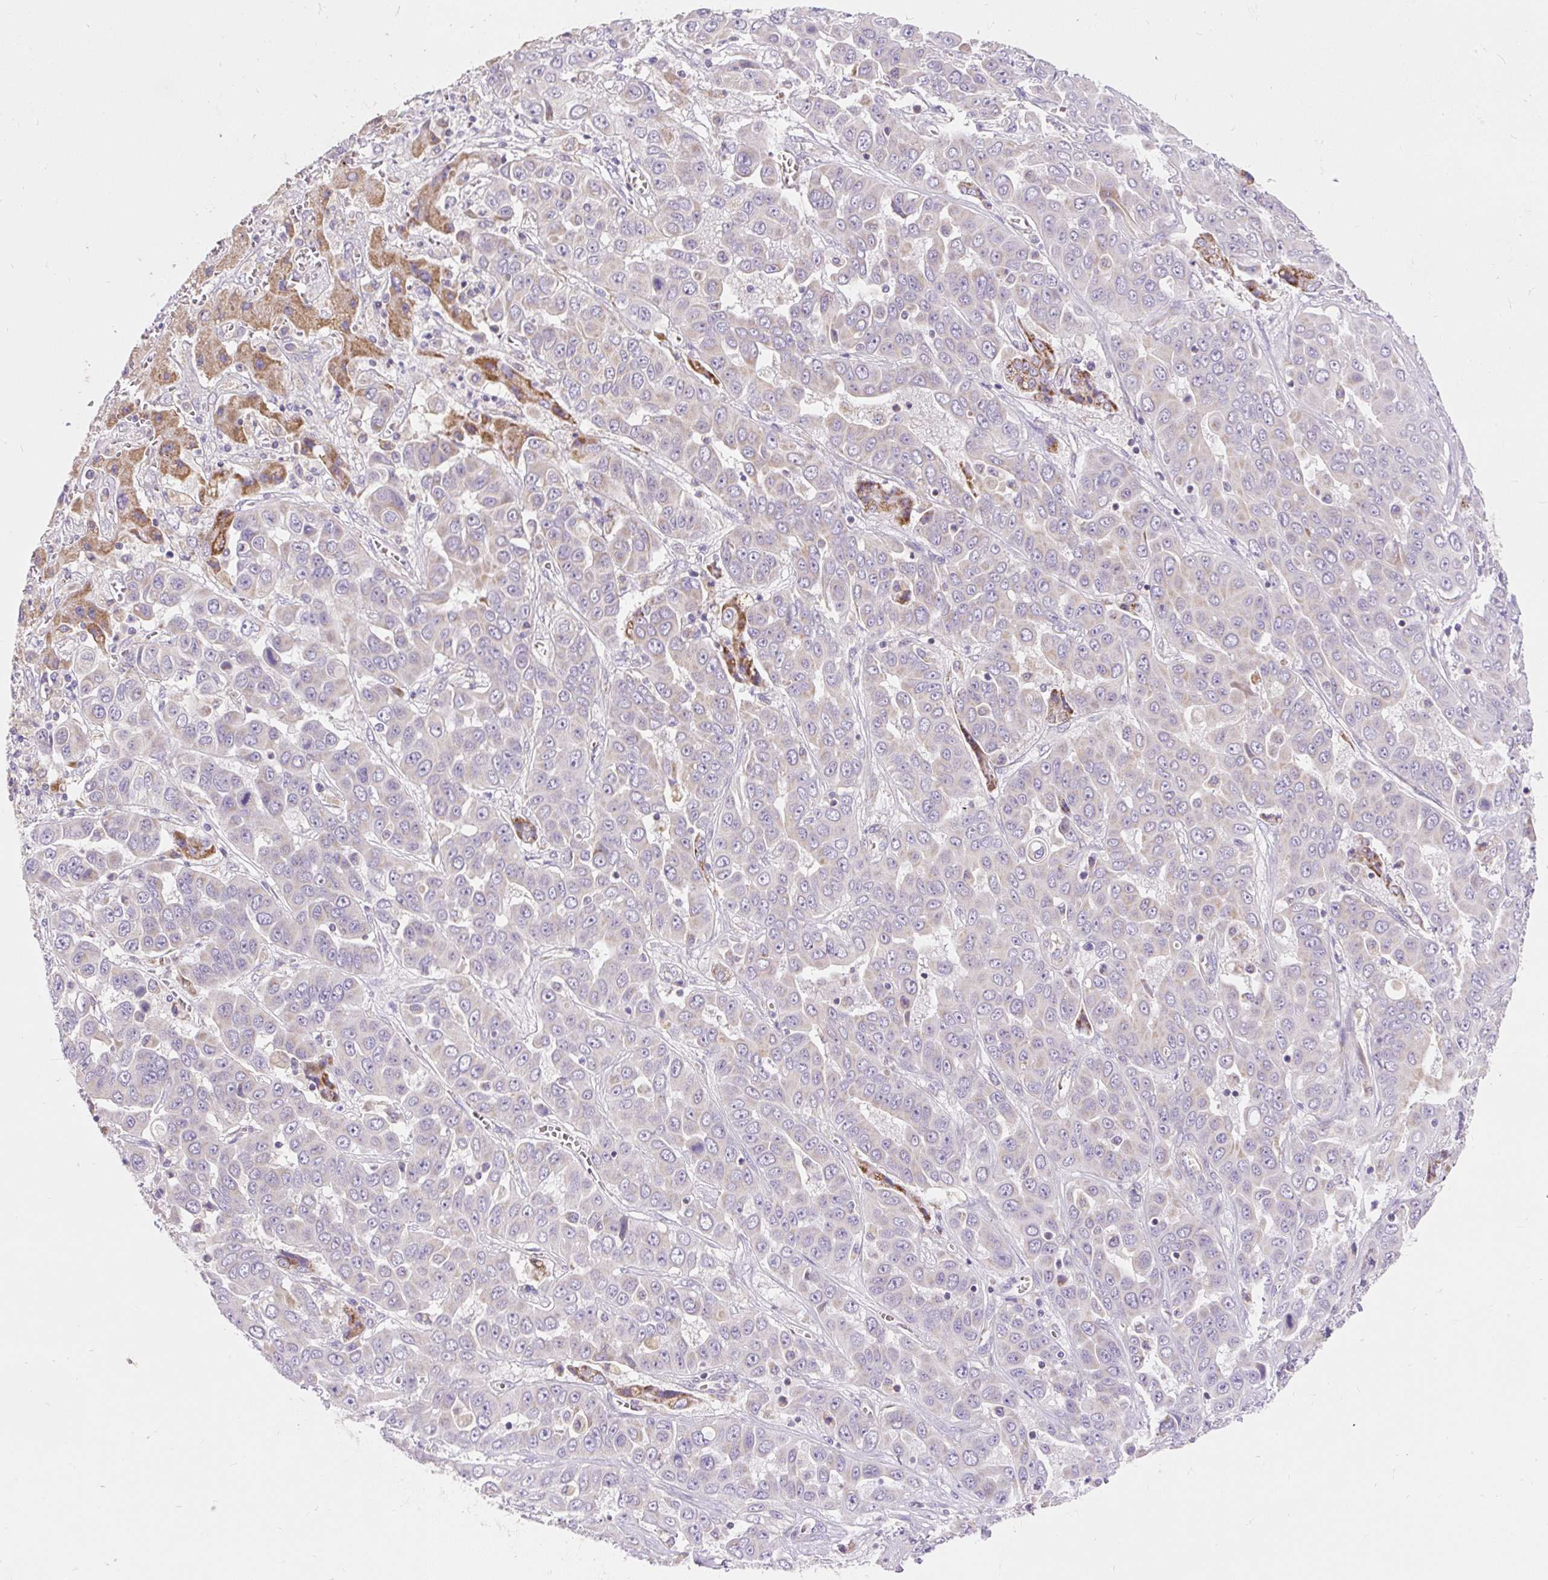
{"staining": {"intensity": "negative", "quantity": "none", "location": "none"}, "tissue": "liver cancer", "cell_type": "Tumor cells", "image_type": "cancer", "snomed": [{"axis": "morphology", "description": "Cholangiocarcinoma"}, {"axis": "topography", "description": "Liver"}], "caption": "Protein analysis of cholangiocarcinoma (liver) displays no significant staining in tumor cells. (Stains: DAB (3,3'-diaminobenzidine) IHC with hematoxylin counter stain, Microscopy: brightfield microscopy at high magnification).", "gene": "PMAIP1", "patient": {"sex": "female", "age": 52}}